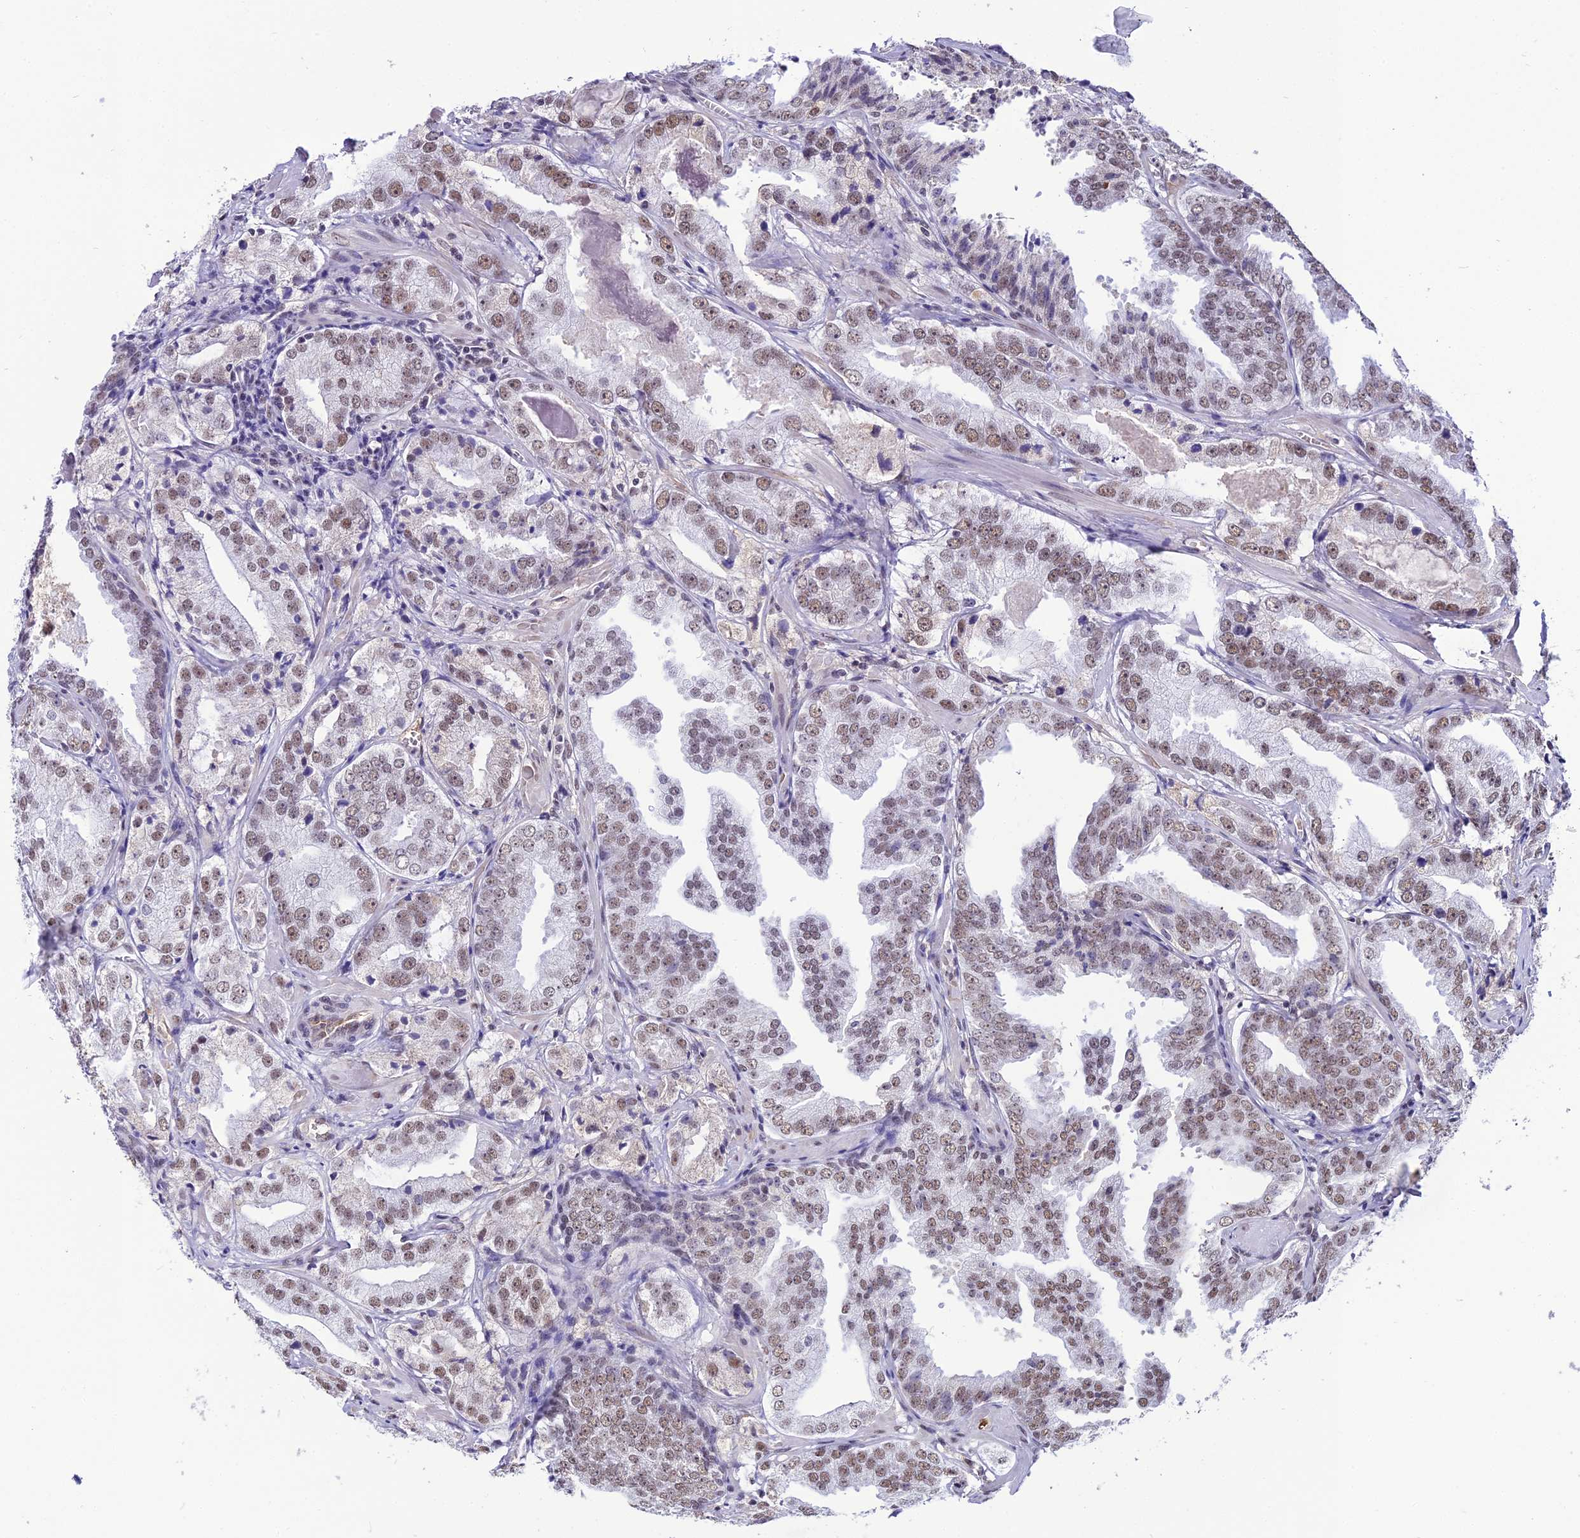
{"staining": {"intensity": "weak", "quantity": ">75%", "location": "nuclear"}, "tissue": "prostate cancer", "cell_type": "Tumor cells", "image_type": "cancer", "snomed": [{"axis": "morphology", "description": "Adenocarcinoma, Low grade"}, {"axis": "topography", "description": "Prostate"}], "caption": "Weak nuclear staining for a protein is identified in approximately >75% of tumor cells of low-grade adenocarcinoma (prostate) using immunohistochemistry.", "gene": "RBM12", "patient": {"sex": "male", "age": 60}}